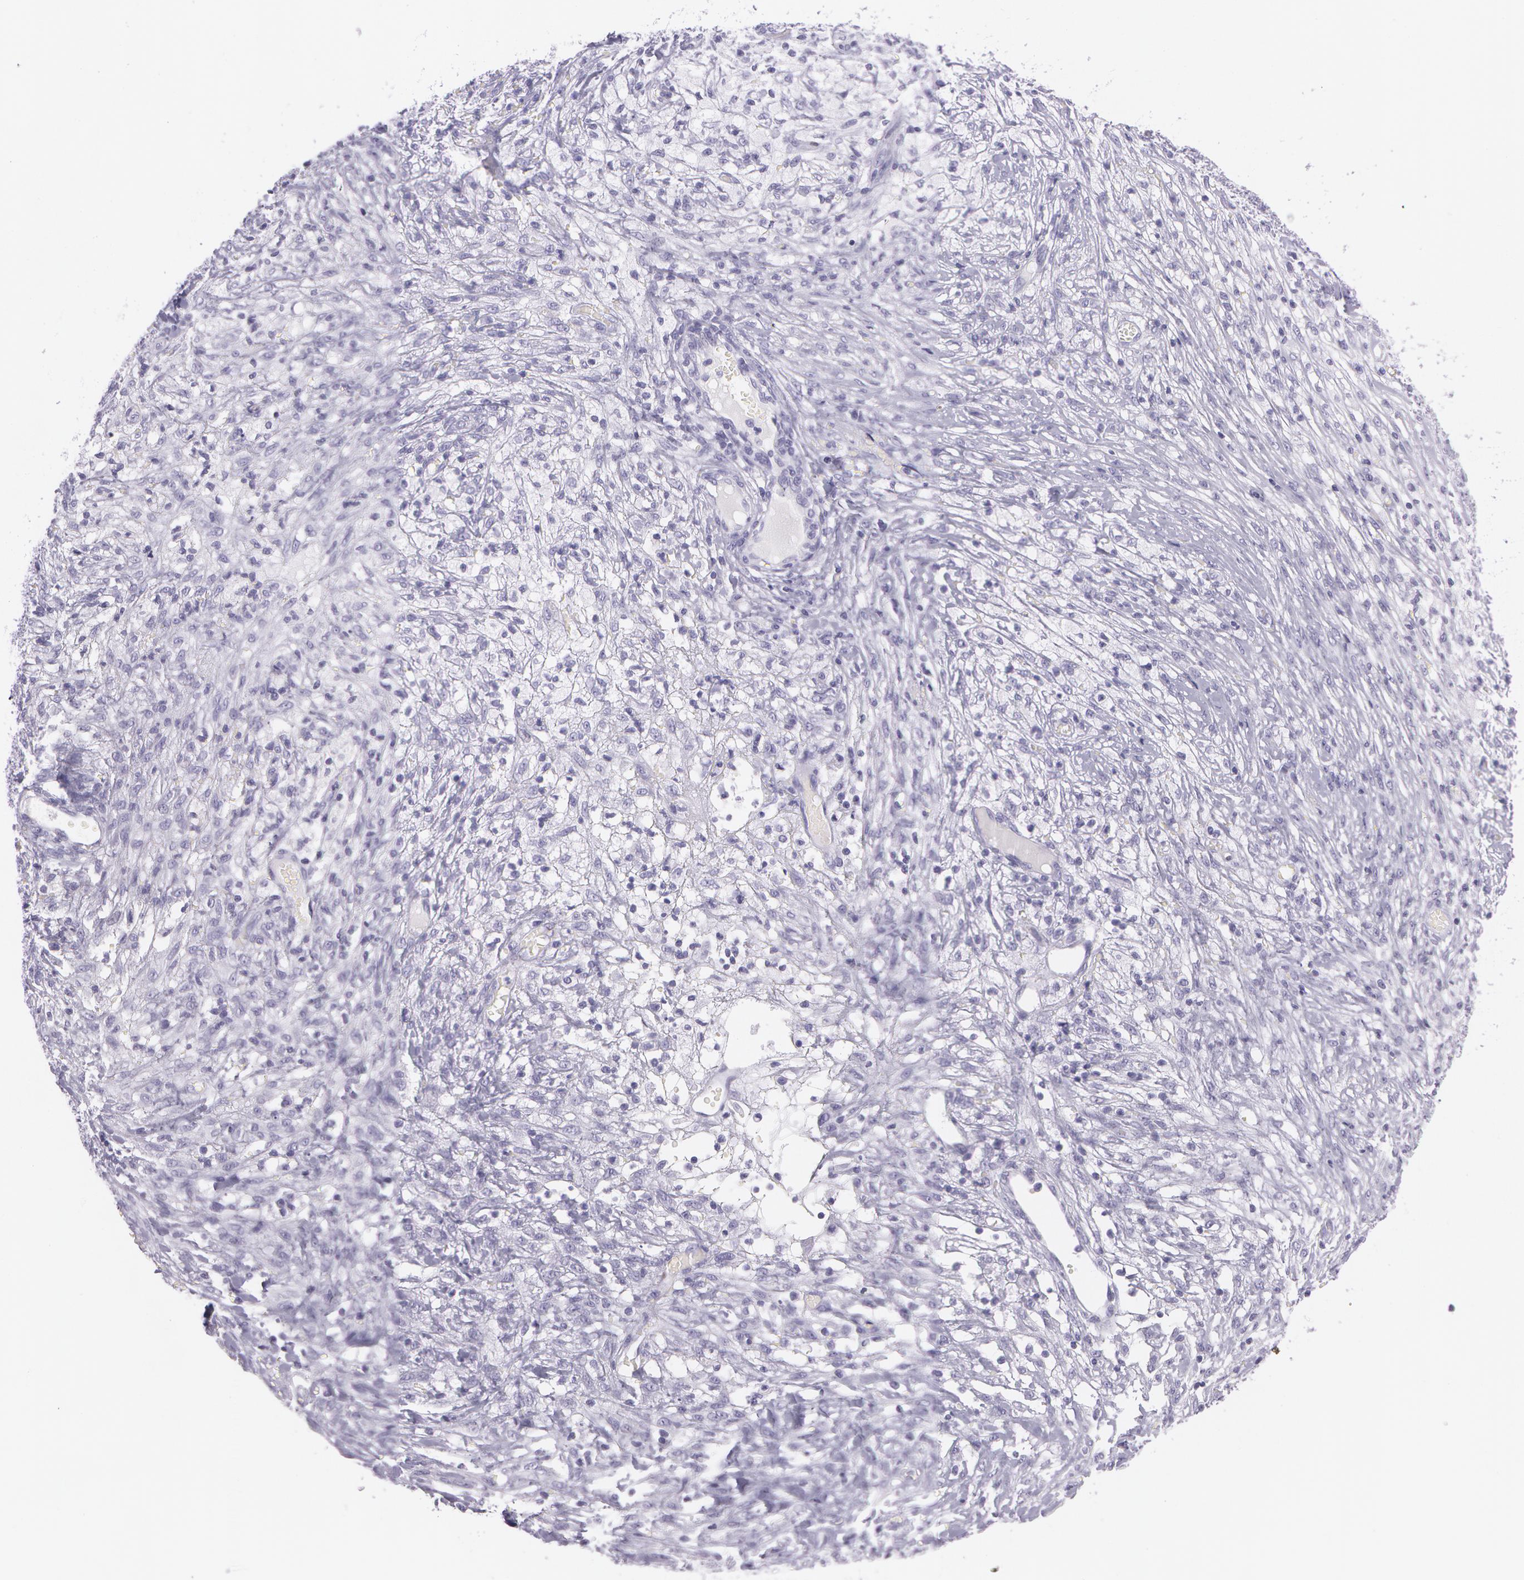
{"staining": {"intensity": "negative", "quantity": "none", "location": "none"}, "tissue": "ovarian cancer", "cell_type": "Tumor cells", "image_type": "cancer", "snomed": [{"axis": "morphology", "description": "Carcinoma, endometroid"}, {"axis": "topography", "description": "Ovary"}], "caption": "IHC histopathology image of ovarian cancer stained for a protein (brown), which shows no expression in tumor cells.", "gene": "SNCG", "patient": {"sex": "female", "age": 42}}